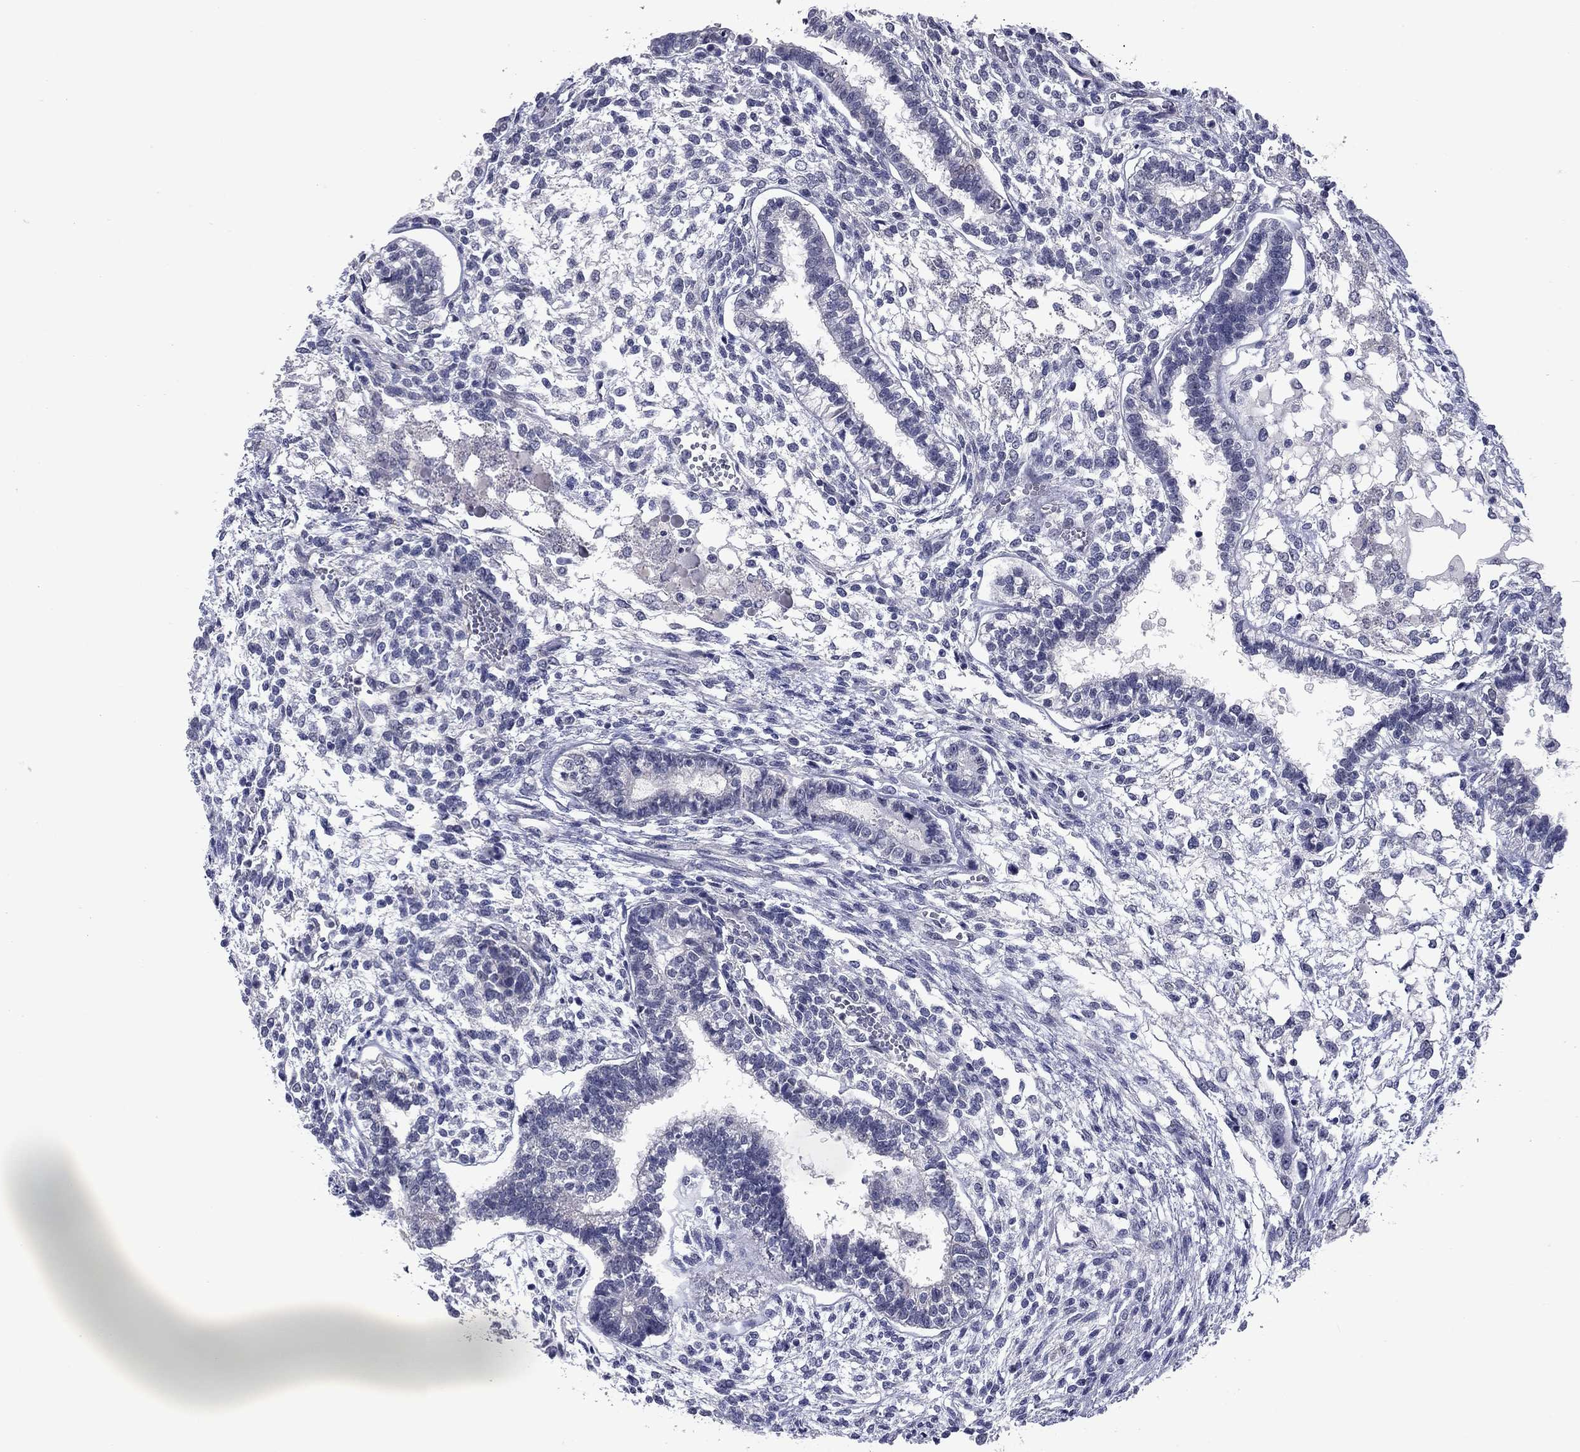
{"staining": {"intensity": "negative", "quantity": "none", "location": "none"}, "tissue": "testis cancer", "cell_type": "Tumor cells", "image_type": "cancer", "snomed": [{"axis": "morphology", "description": "Carcinoma, Embryonal, NOS"}, {"axis": "topography", "description": "Testis"}], "caption": "Immunohistochemistry micrograph of human testis cancer (embryonal carcinoma) stained for a protein (brown), which demonstrates no expression in tumor cells.", "gene": "SHOC2", "patient": {"sex": "male", "age": 37}}